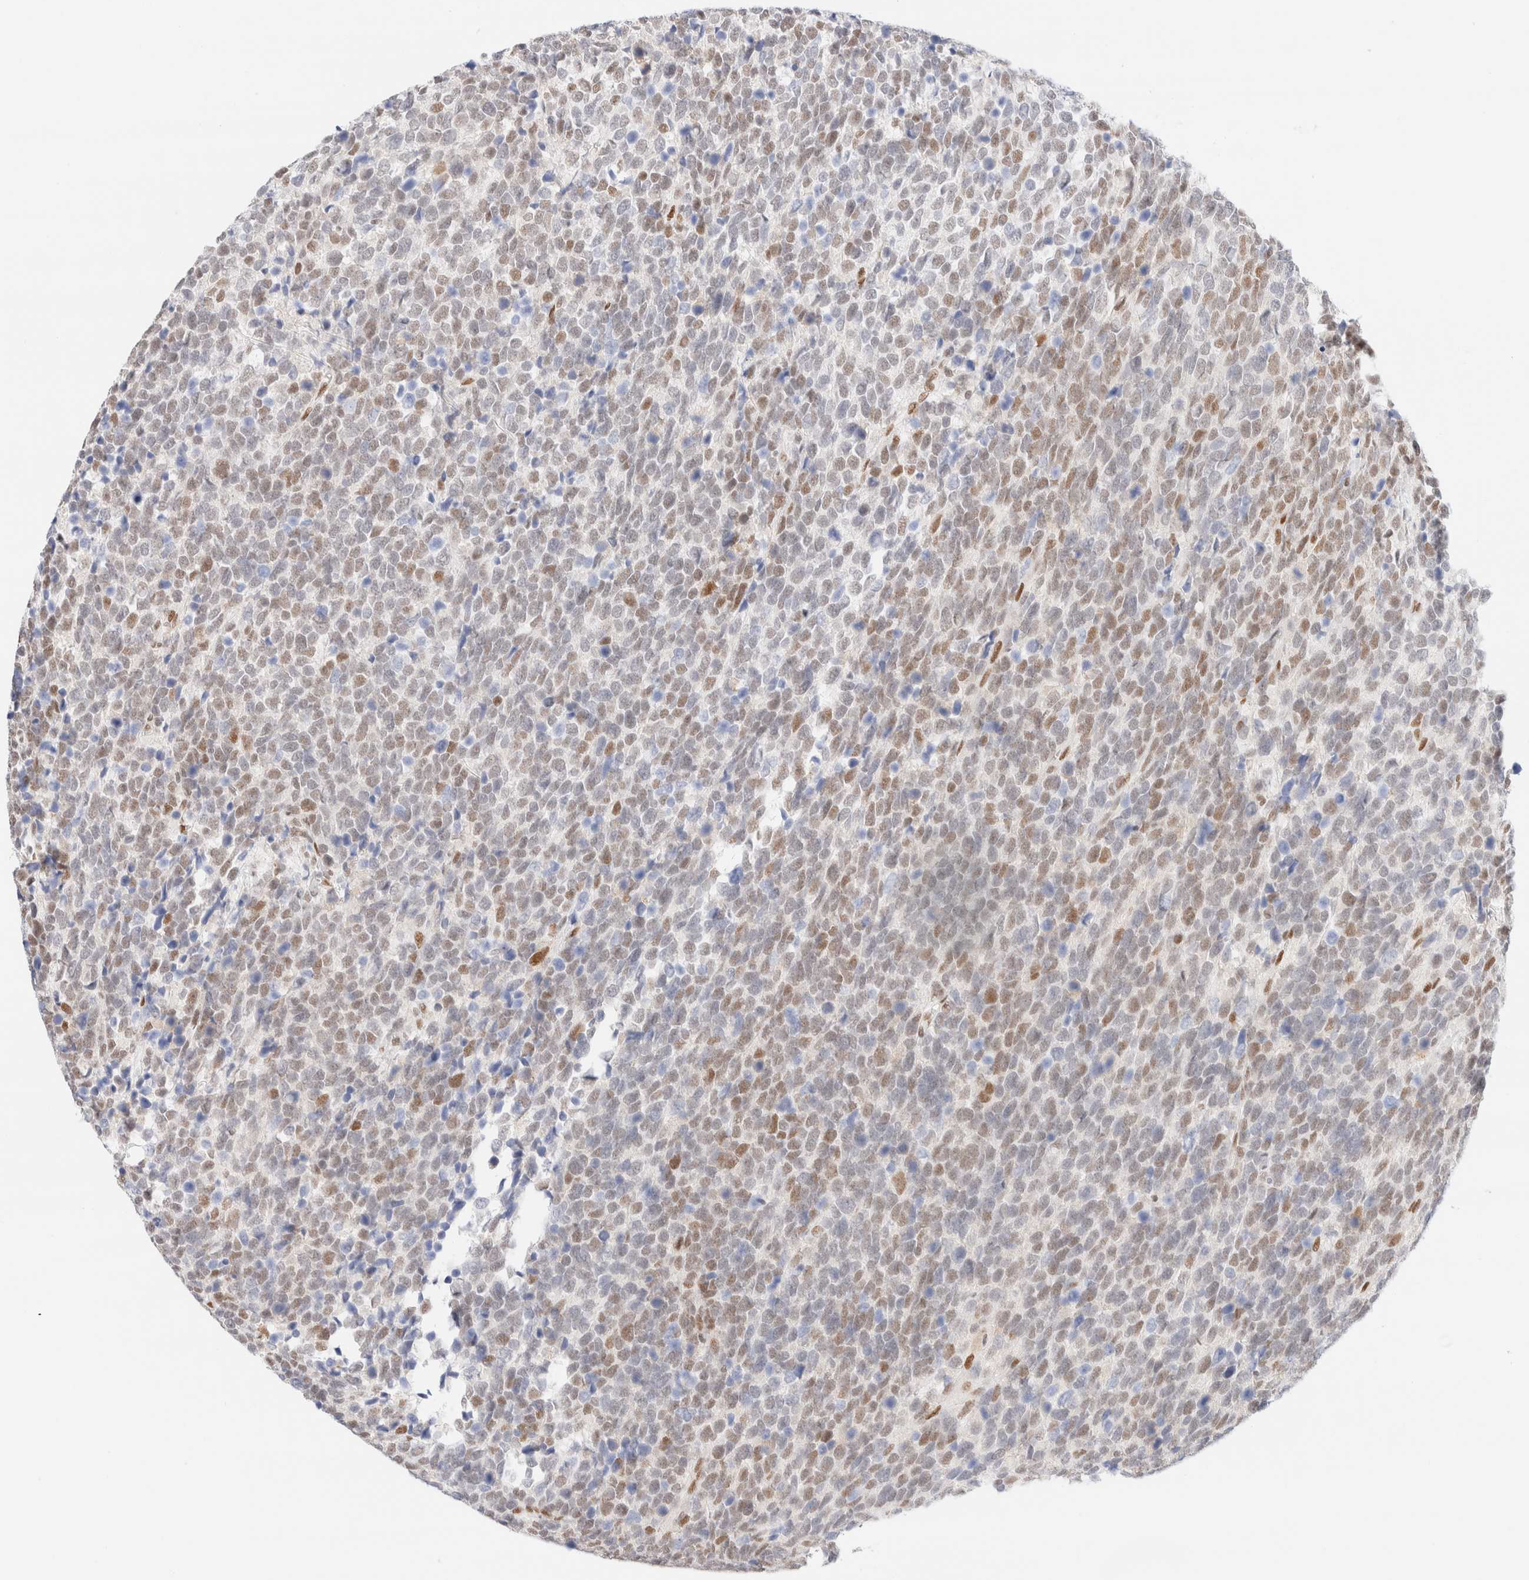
{"staining": {"intensity": "moderate", "quantity": "25%-75%", "location": "nuclear"}, "tissue": "urothelial cancer", "cell_type": "Tumor cells", "image_type": "cancer", "snomed": [{"axis": "morphology", "description": "Urothelial carcinoma, High grade"}, {"axis": "topography", "description": "Urinary bladder"}], "caption": "Moderate nuclear staining is appreciated in about 25%-75% of tumor cells in urothelial cancer.", "gene": "CIC", "patient": {"sex": "female", "age": 82}}